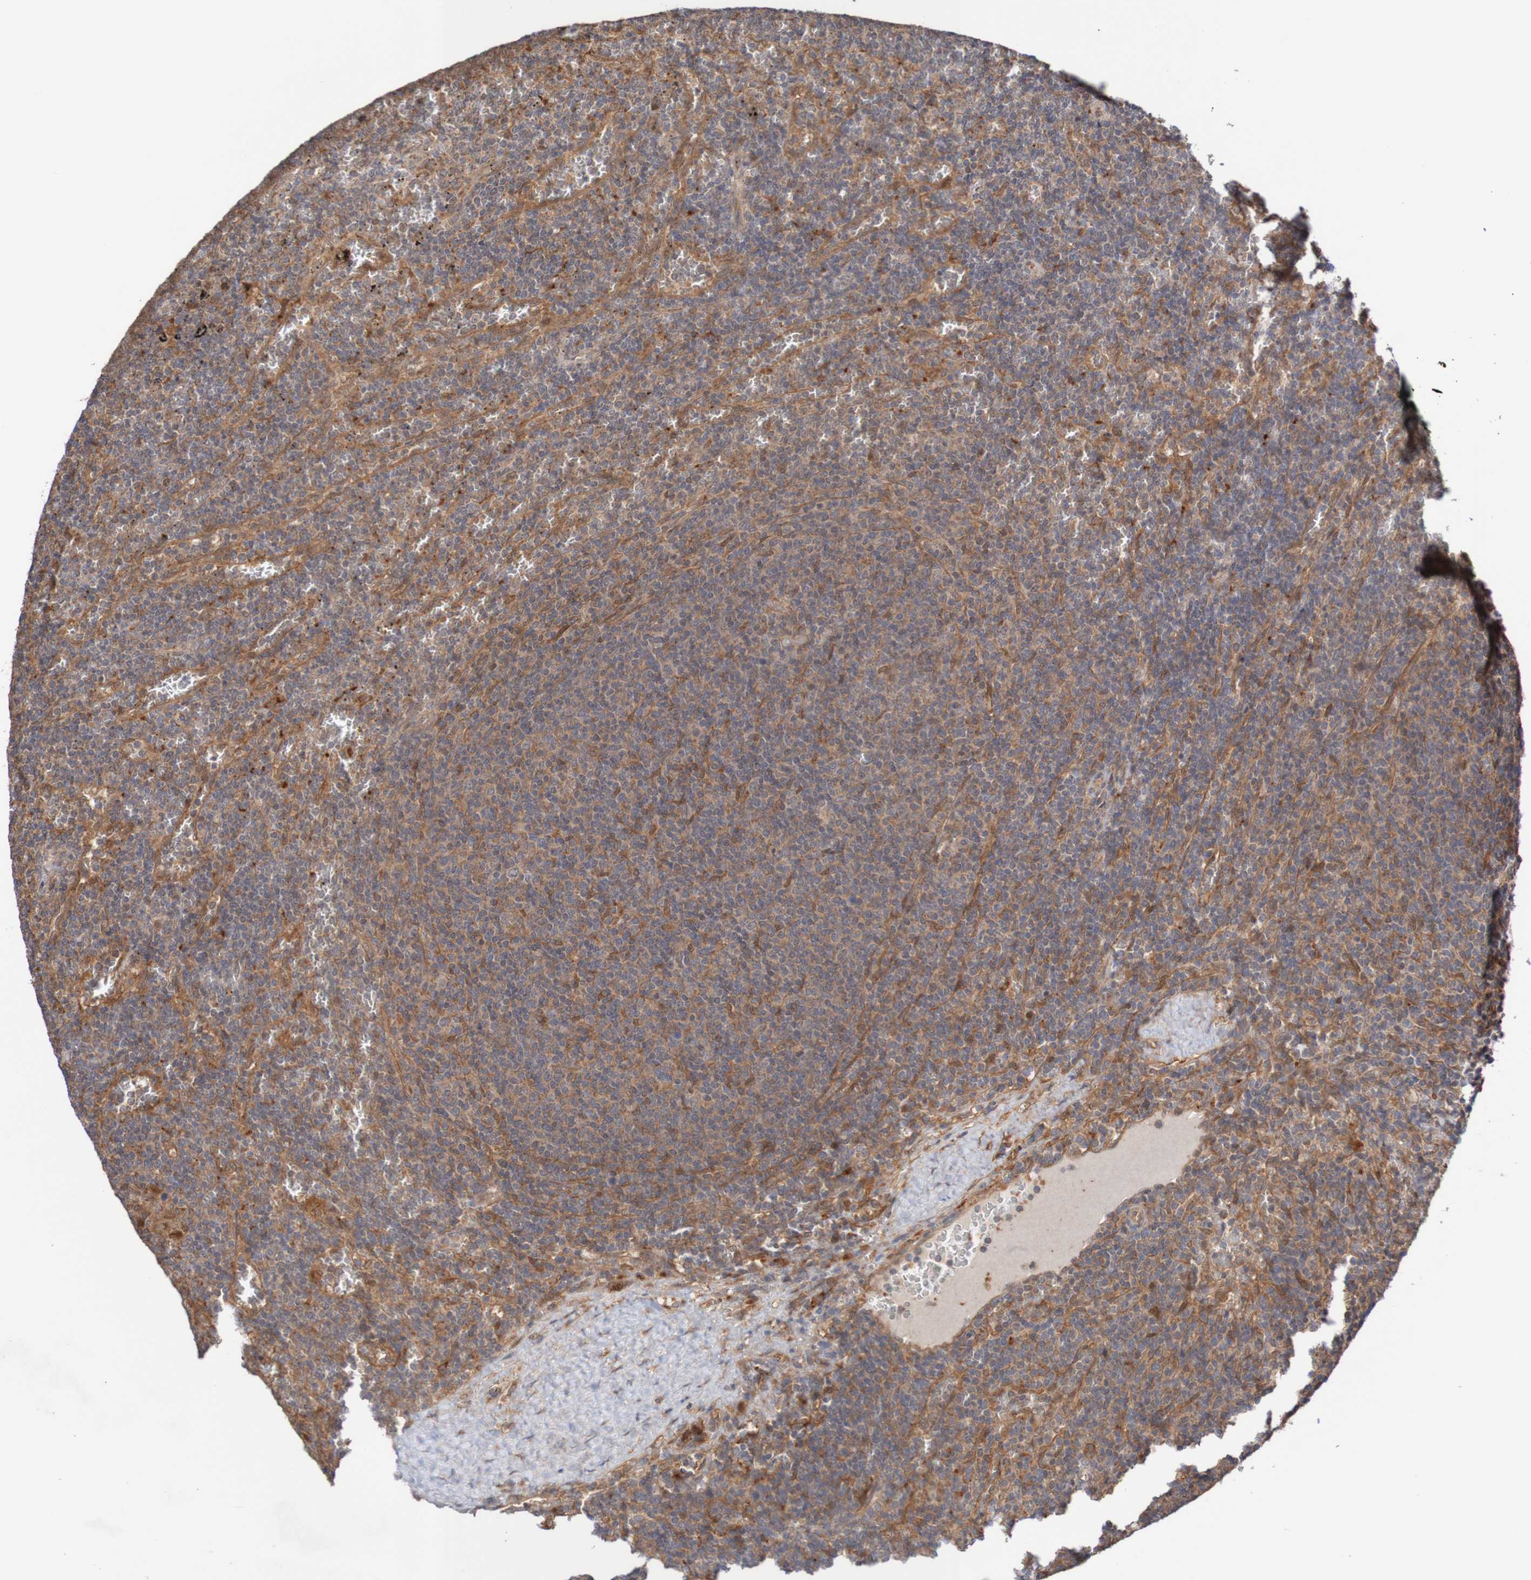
{"staining": {"intensity": "moderate", "quantity": "25%-75%", "location": "cytoplasmic/membranous,nuclear"}, "tissue": "lymphoma", "cell_type": "Tumor cells", "image_type": "cancer", "snomed": [{"axis": "morphology", "description": "Malignant lymphoma, non-Hodgkin's type, Low grade"}, {"axis": "topography", "description": "Spleen"}], "caption": "Immunohistochemistry micrograph of lymphoma stained for a protein (brown), which reveals medium levels of moderate cytoplasmic/membranous and nuclear positivity in about 25%-75% of tumor cells.", "gene": "PHPT1", "patient": {"sex": "female", "age": 50}}